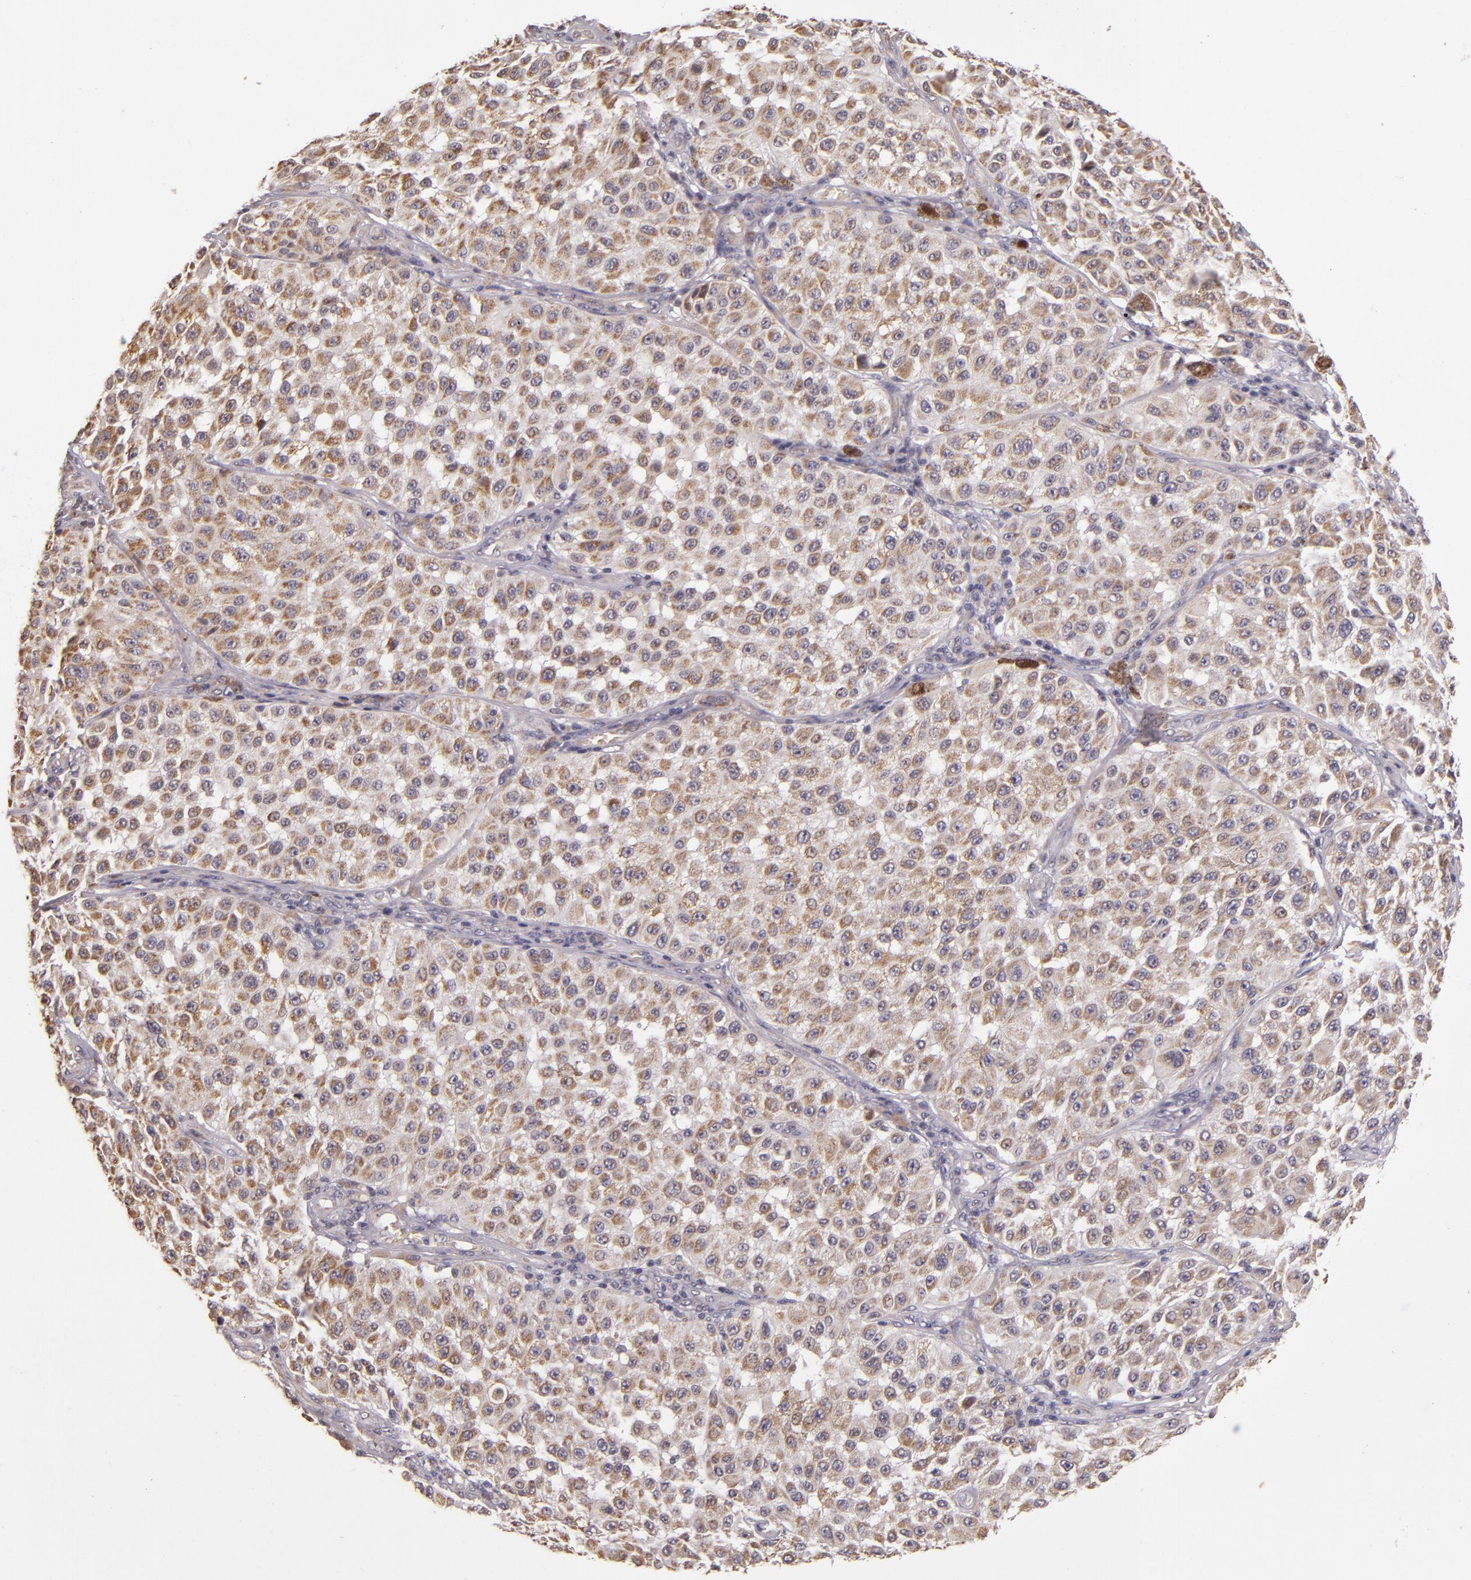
{"staining": {"intensity": "moderate", "quantity": "25%-75%", "location": "cytoplasmic/membranous"}, "tissue": "melanoma", "cell_type": "Tumor cells", "image_type": "cancer", "snomed": [{"axis": "morphology", "description": "Malignant melanoma, NOS"}, {"axis": "topography", "description": "Skin"}], "caption": "Immunohistochemistry (IHC) image of melanoma stained for a protein (brown), which reveals medium levels of moderate cytoplasmic/membranous staining in about 25%-75% of tumor cells.", "gene": "ABL1", "patient": {"sex": "female", "age": 64}}